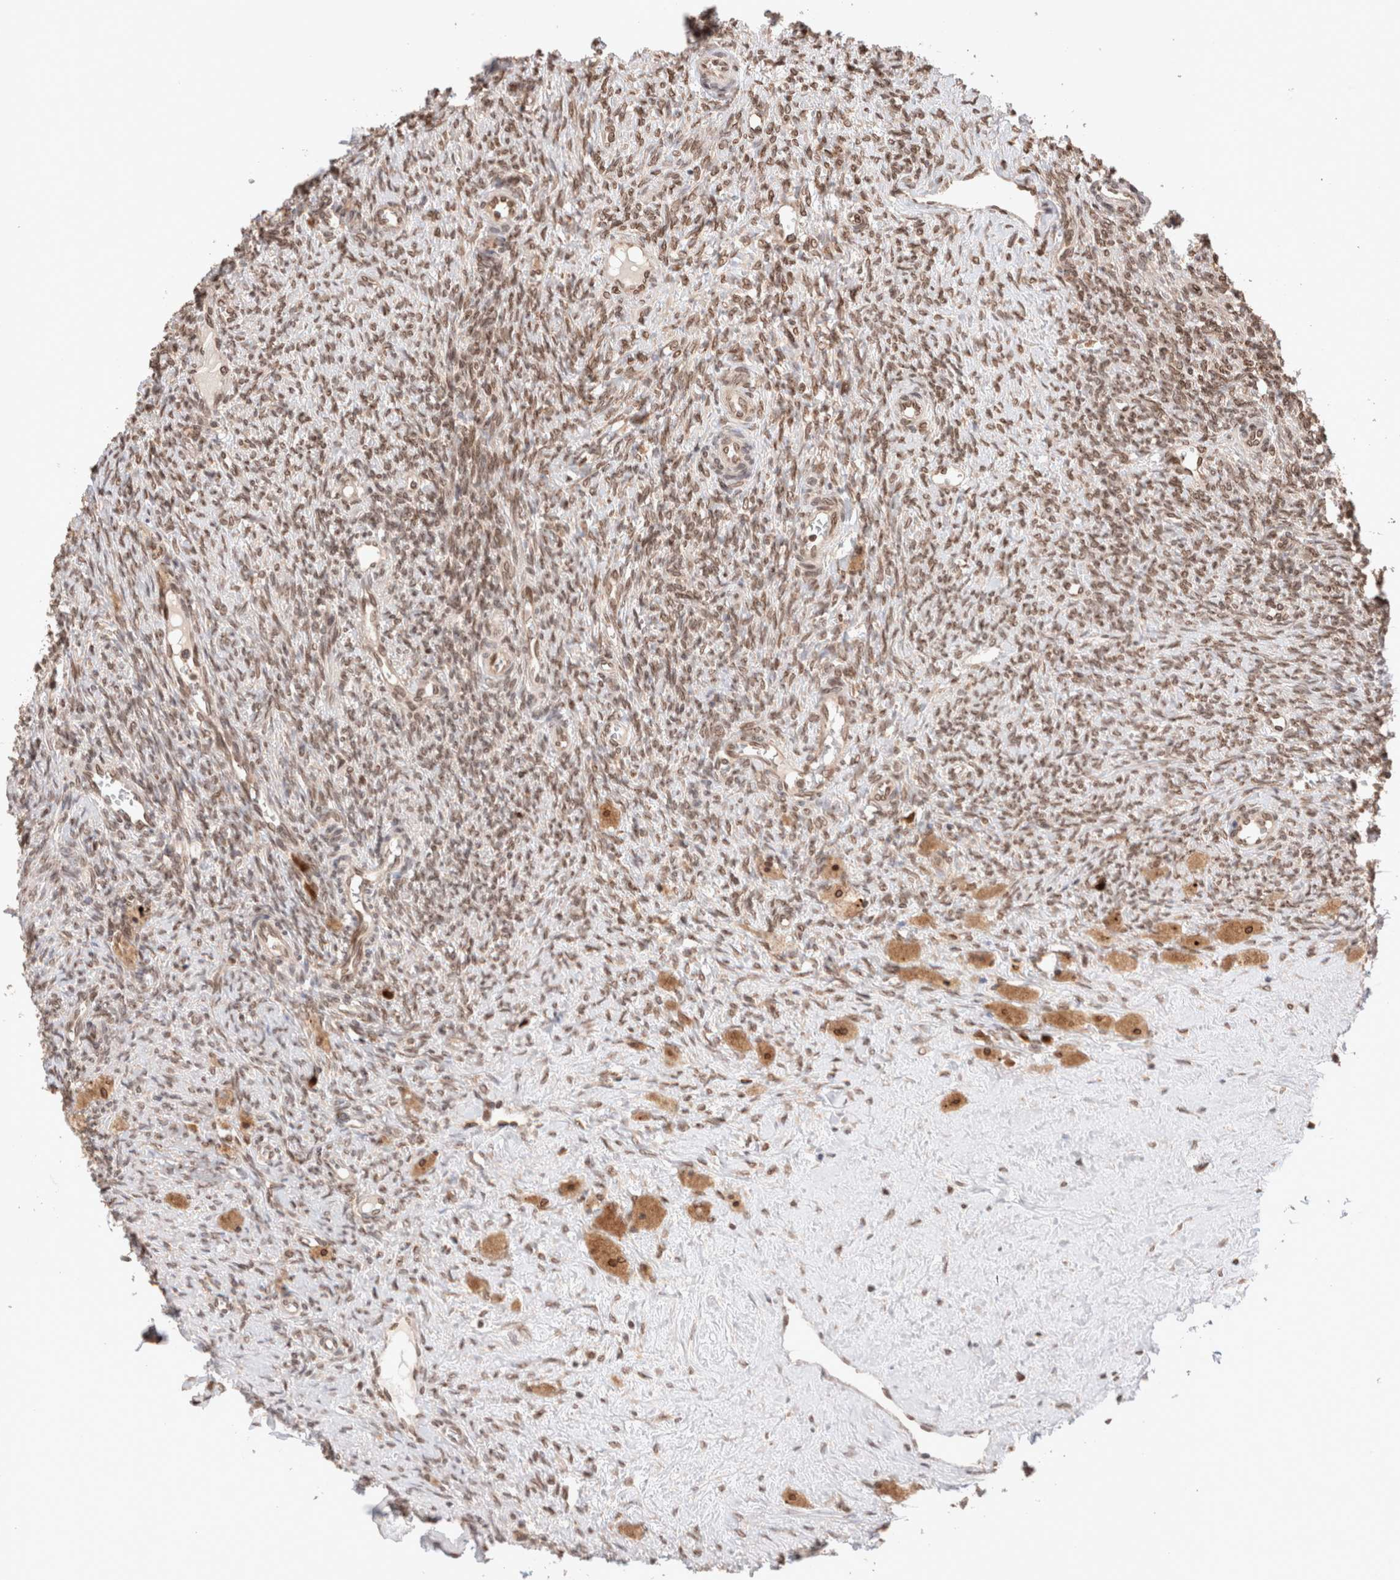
{"staining": {"intensity": "strong", "quantity": ">75%", "location": "cytoplasmic/membranous"}, "tissue": "ovary", "cell_type": "Follicle cells", "image_type": "normal", "snomed": [{"axis": "morphology", "description": "Normal tissue, NOS"}, {"axis": "topography", "description": "Ovary"}], "caption": "An IHC image of benign tissue is shown. Protein staining in brown labels strong cytoplasmic/membranous positivity in ovary within follicle cells.", "gene": "TPR", "patient": {"sex": "female", "age": 41}}